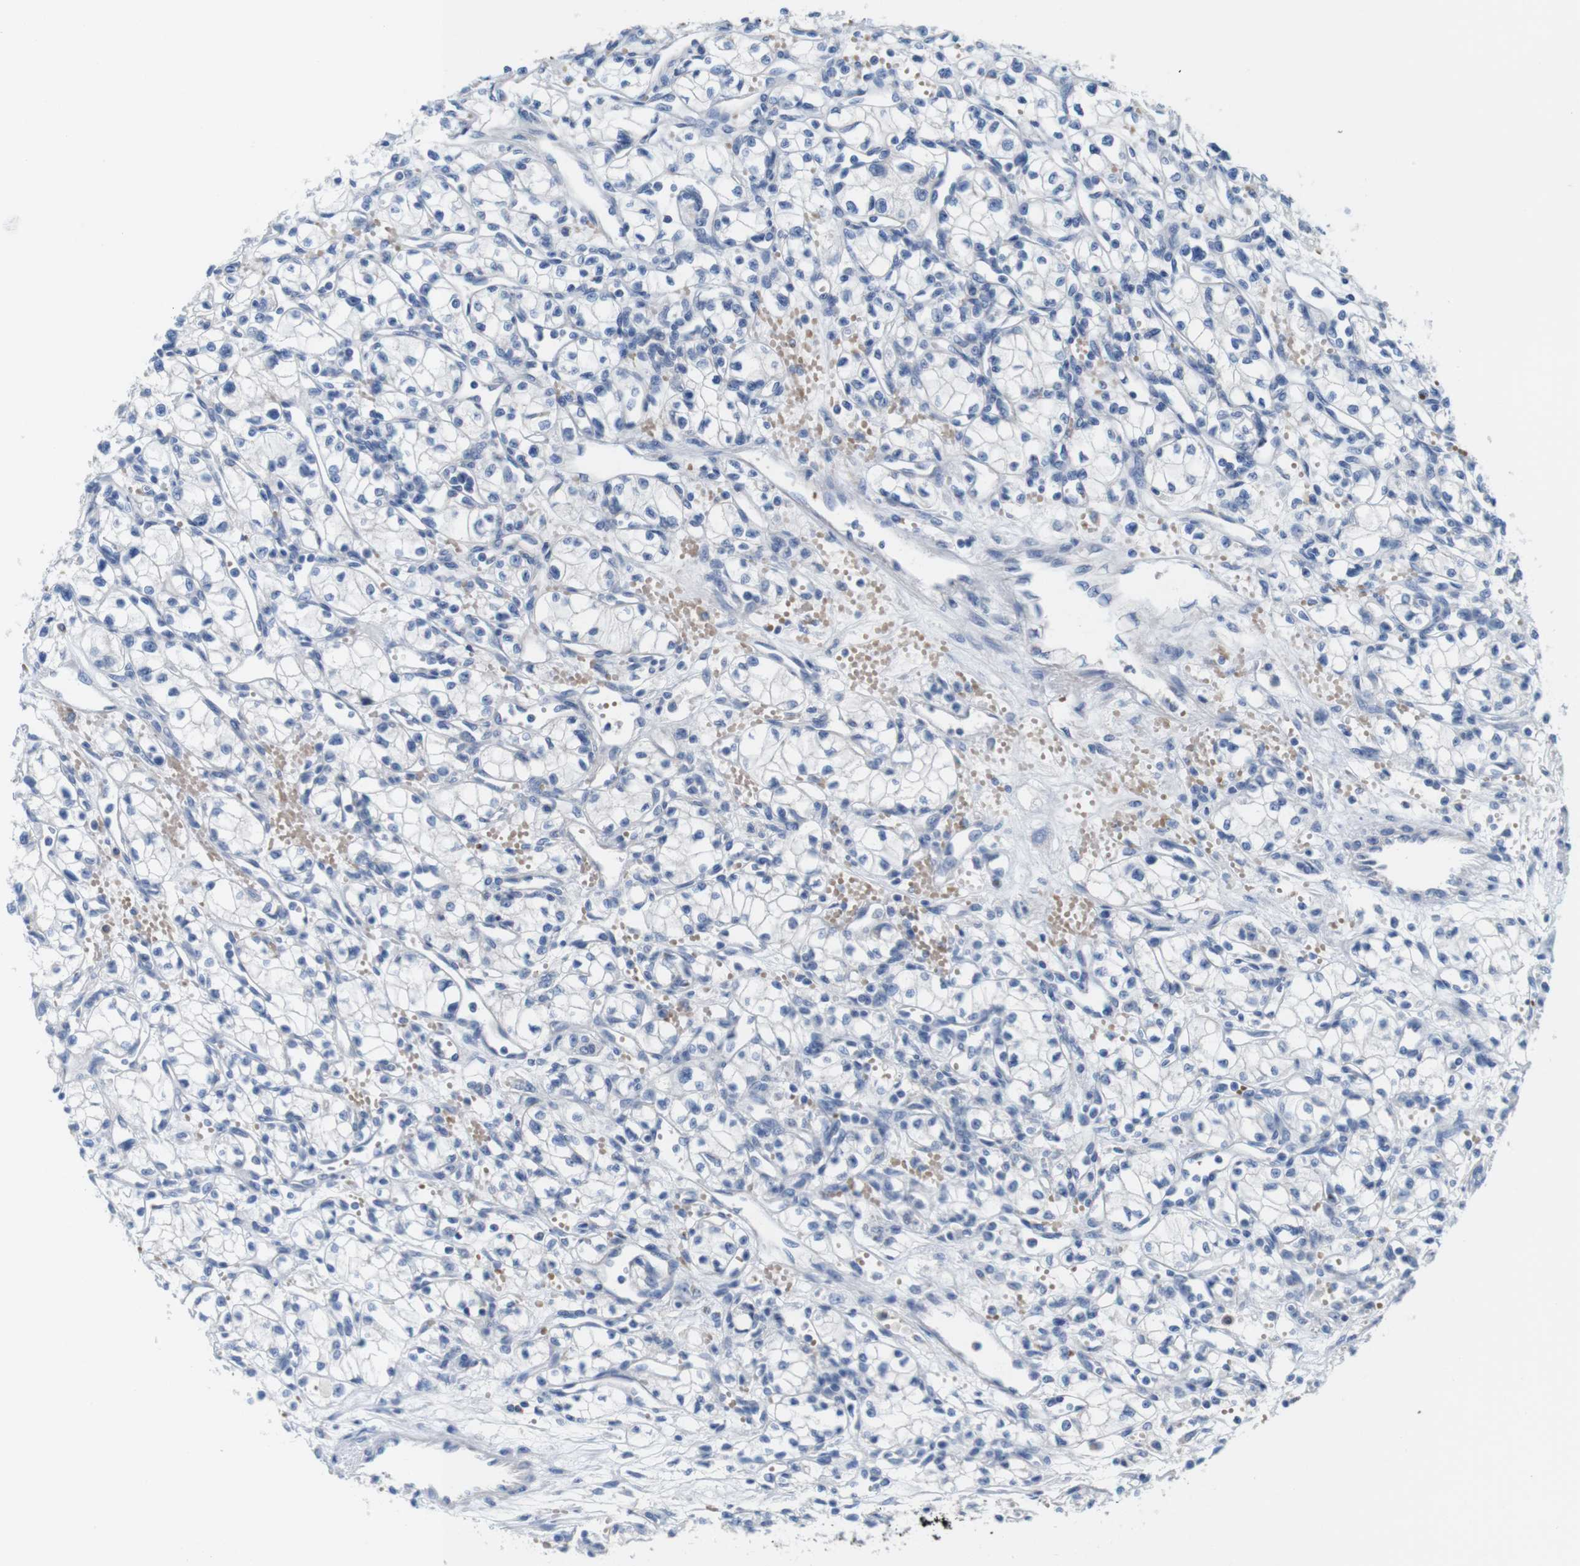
{"staining": {"intensity": "negative", "quantity": "none", "location": "none"}, "tissue": "renal cancer", "cell_type": "Tumor cells", "image_type": "cancer", "snomed": [{"axis": "morphology", "description": "Normal tissue, NOS"}, {"axis": "morphology", "description": "Adenocarcinoma, NOS"}, {"axis": "topography", "description": "Kidney"}], "caption": "High magnification brightfield microscopy of renal adenocarcinoma stained with DAB (3,3'-diaminobenzidine) (brown) and counterstained with hematoxylin (blue): tumor cells show no significant staining.", "gene": "IGSF8", "patient": {"sex": "male", "age": 59}}